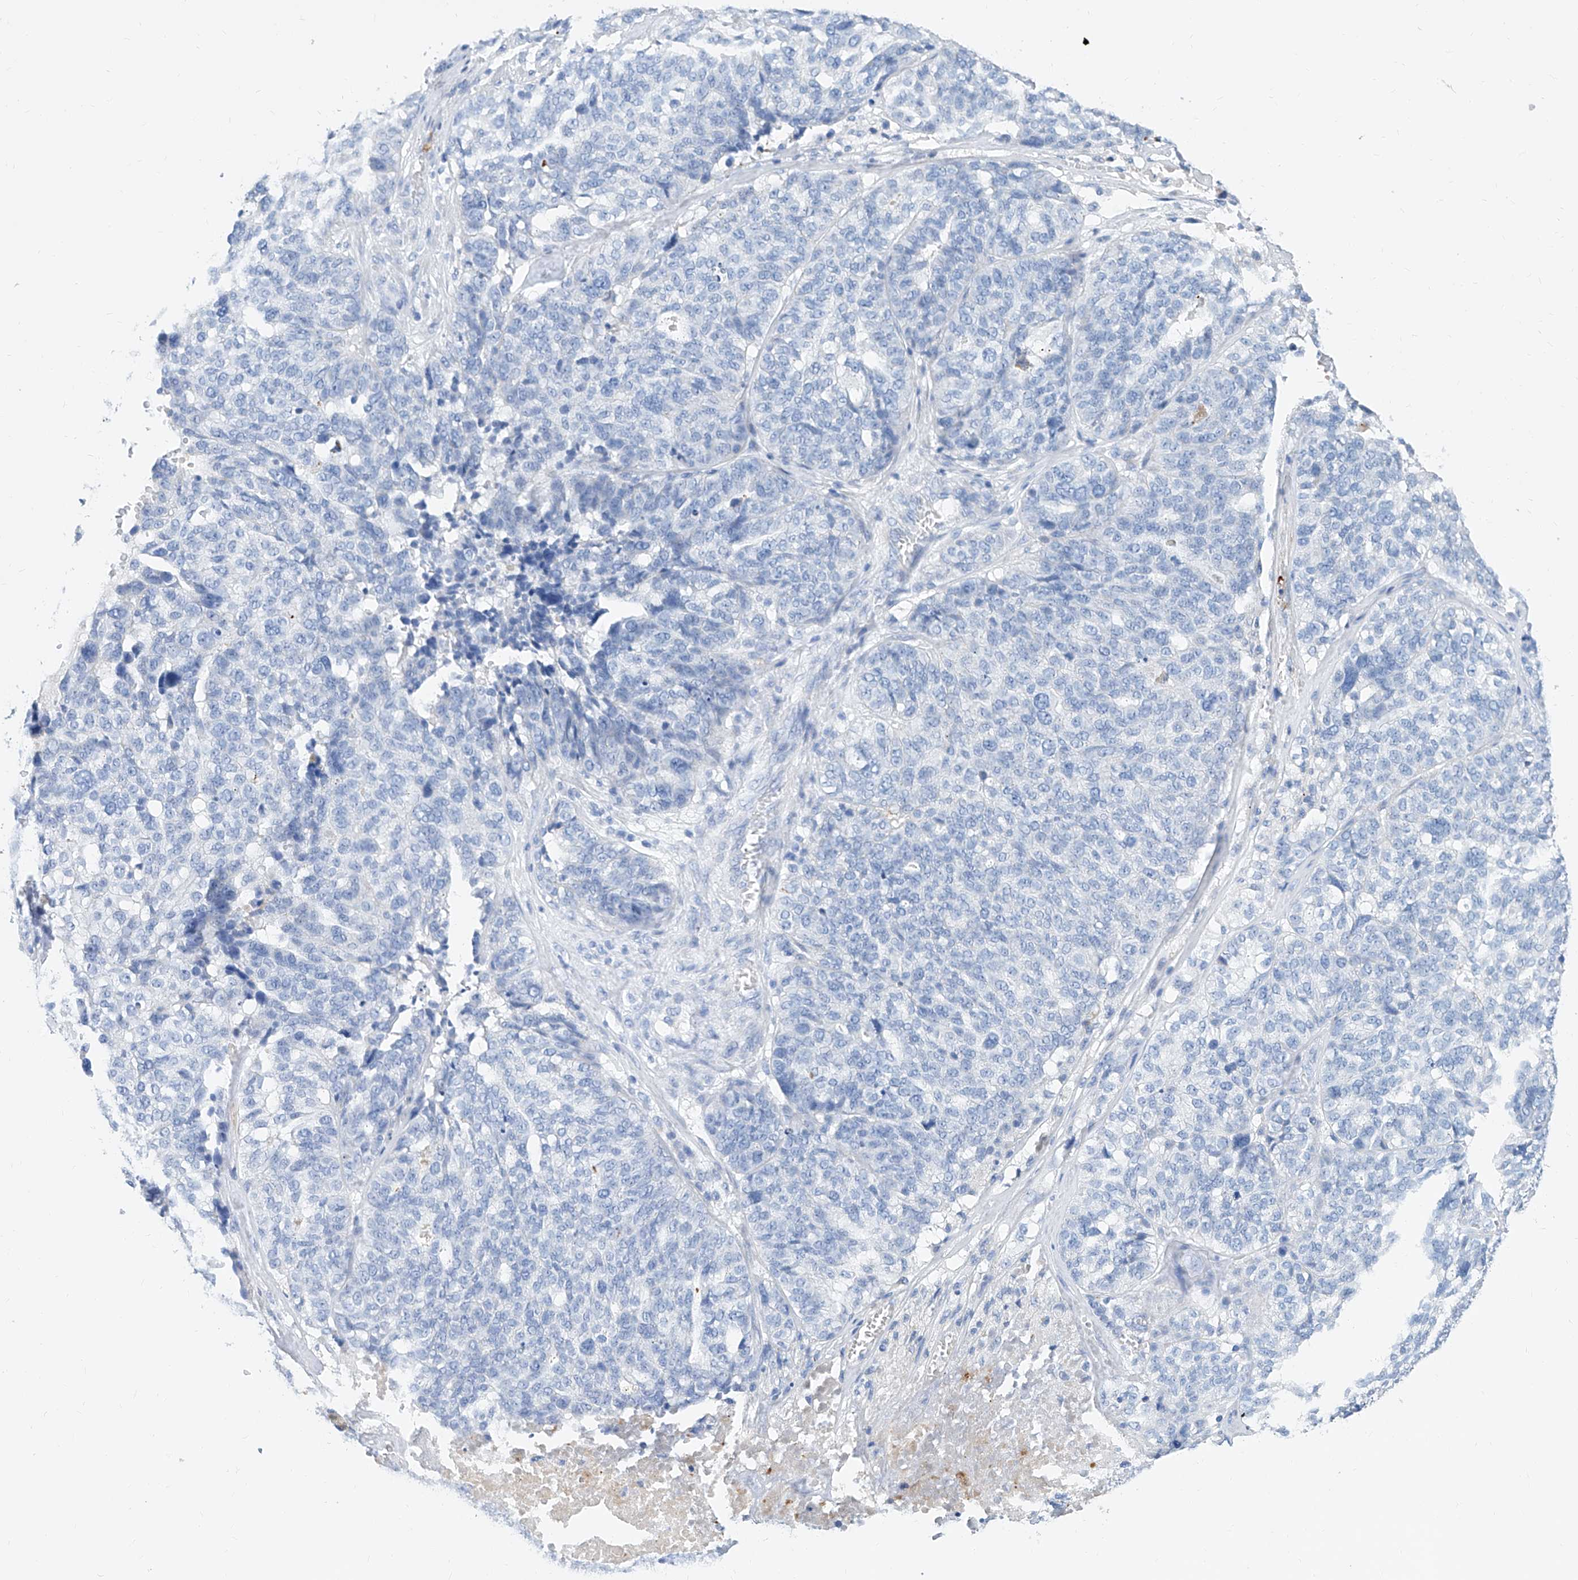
{"staining": {"intensity": "negative", "quantity": "none", "location": "none"}, "tissue": "ovarian cancer", "cell_type": "Tumor cells", "image_type": "cancer", "snomed": [{"axis": "morphology", "description": "Cystadenocarcinoma, serous, NOS"}, {"axis": "topography", "description": "Ovary"}], "caption": "Human serous cystadenocarcinoma (ovarian) stained for a protein using immunohistochemistry shows no staining in tumor cells.", "gene": "SLC25A29", "patient": {"sex": "female", "age": 59}}